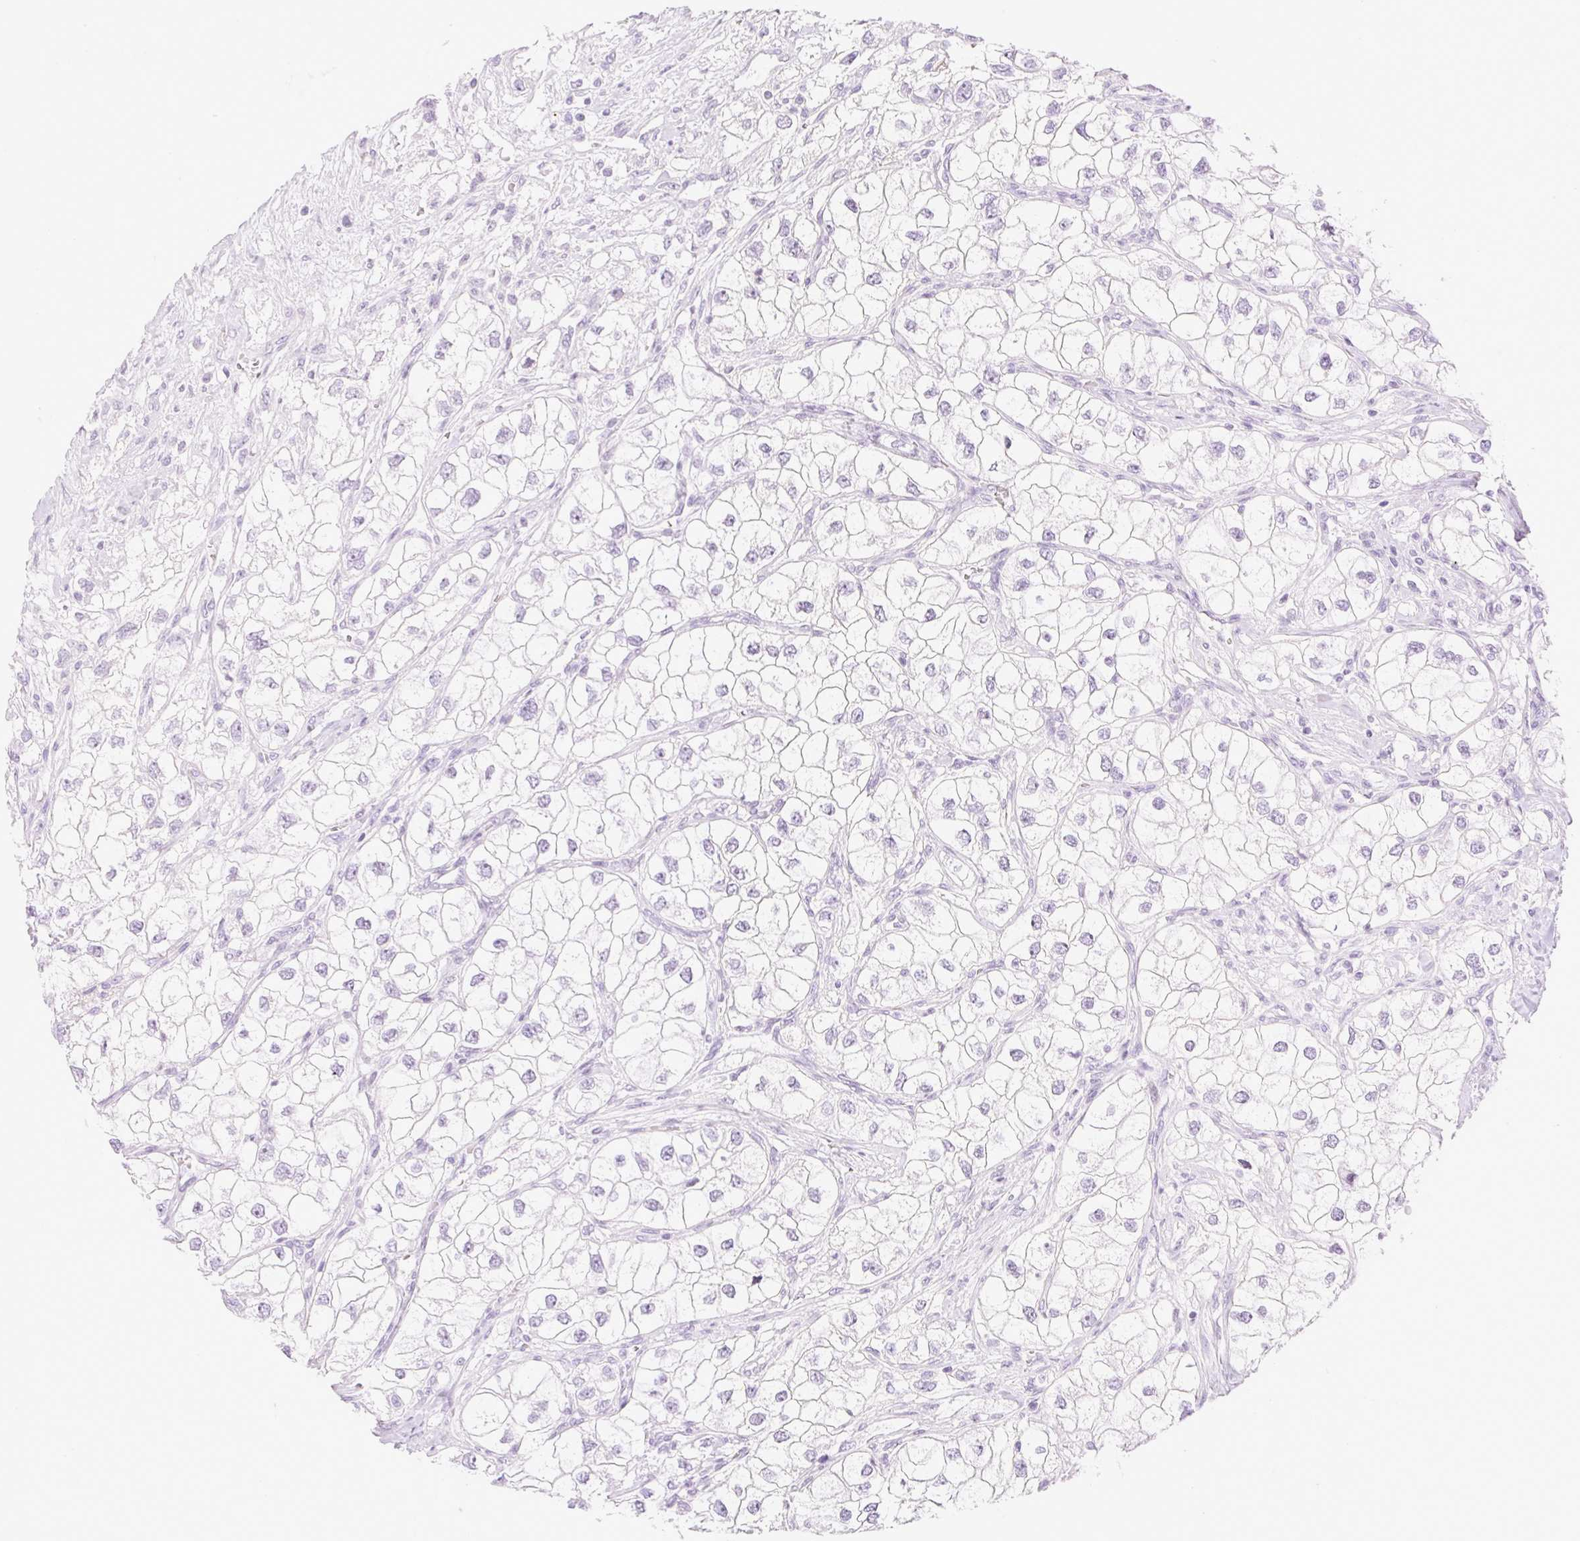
{"staining": {"intensity": "negative", "quantity": "none", "location": "none"}, "tissue": "renal cancer", "cell_type": "Tumor cells", "image_type": "cancer", "snomed": [{"axis": "morphology", "description": "Adenocarcinoma, NOS"}, {"axis": "topography", "description": "Kidney"}], "caption": "Tumor cells are negative for brown protein staining in adenocarcinoma (renal). The staining is performed using DAB brown chromogen with nuclei counter-stained in using hematoxylin.", "gene": "SP140L", "patient": {"sex": "male", "age": 59}}